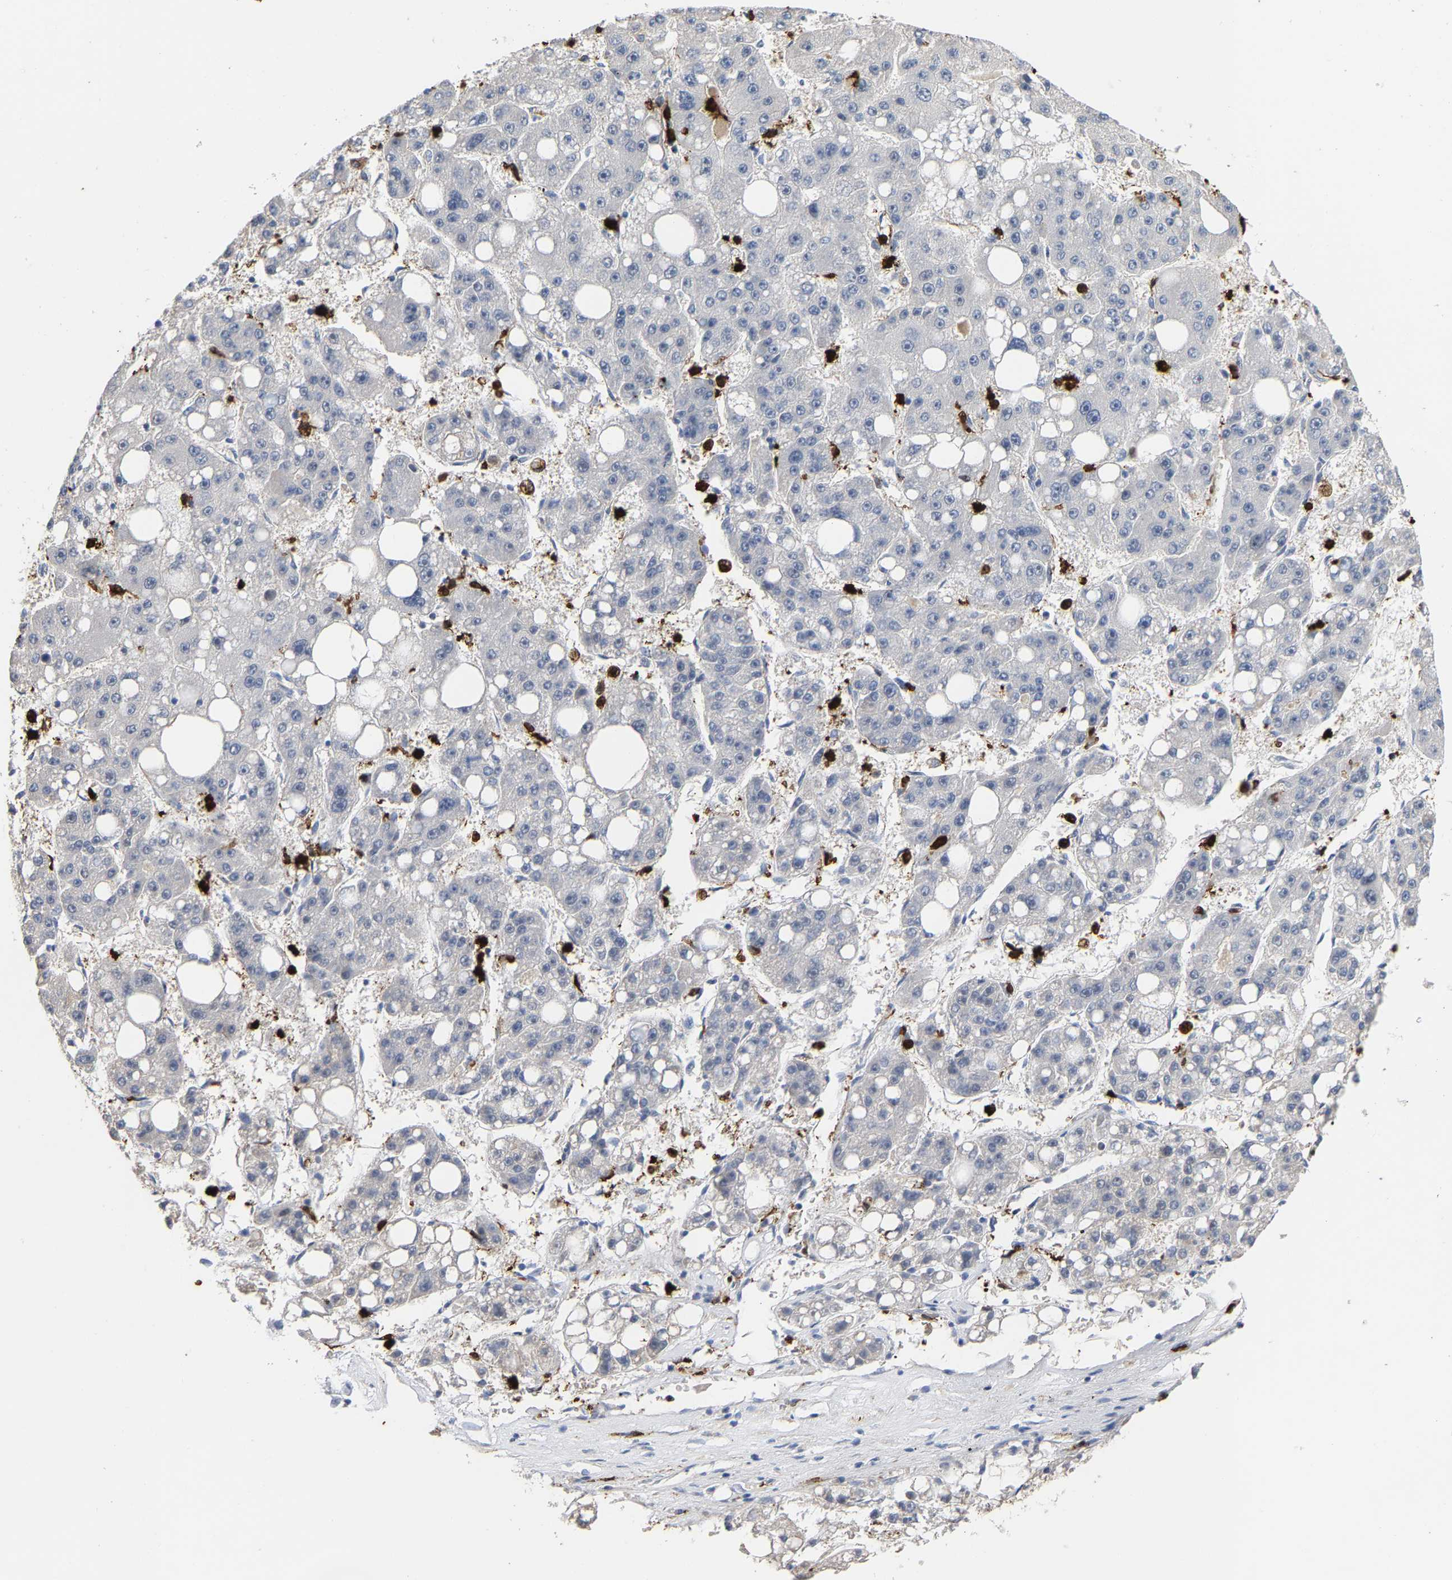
{"staining": {"intensity": "negative", "quantity": "none", "location": "none"}, "tissue": "liver cancer", "cell_type": "Tumor cells", "image_type": "cancer", "snomed": [{"axis": "morphology", "description": "Carcinoma, Hepatocellular, NOS"}, {"axis": "topography", "description": "Liver"}], "caption": "Tumor cells are negative for protein expression in human hepatocellular carcinoma (liver).", "gene": "TDRD7", "patient": {"sex": "female", "age": 61}}